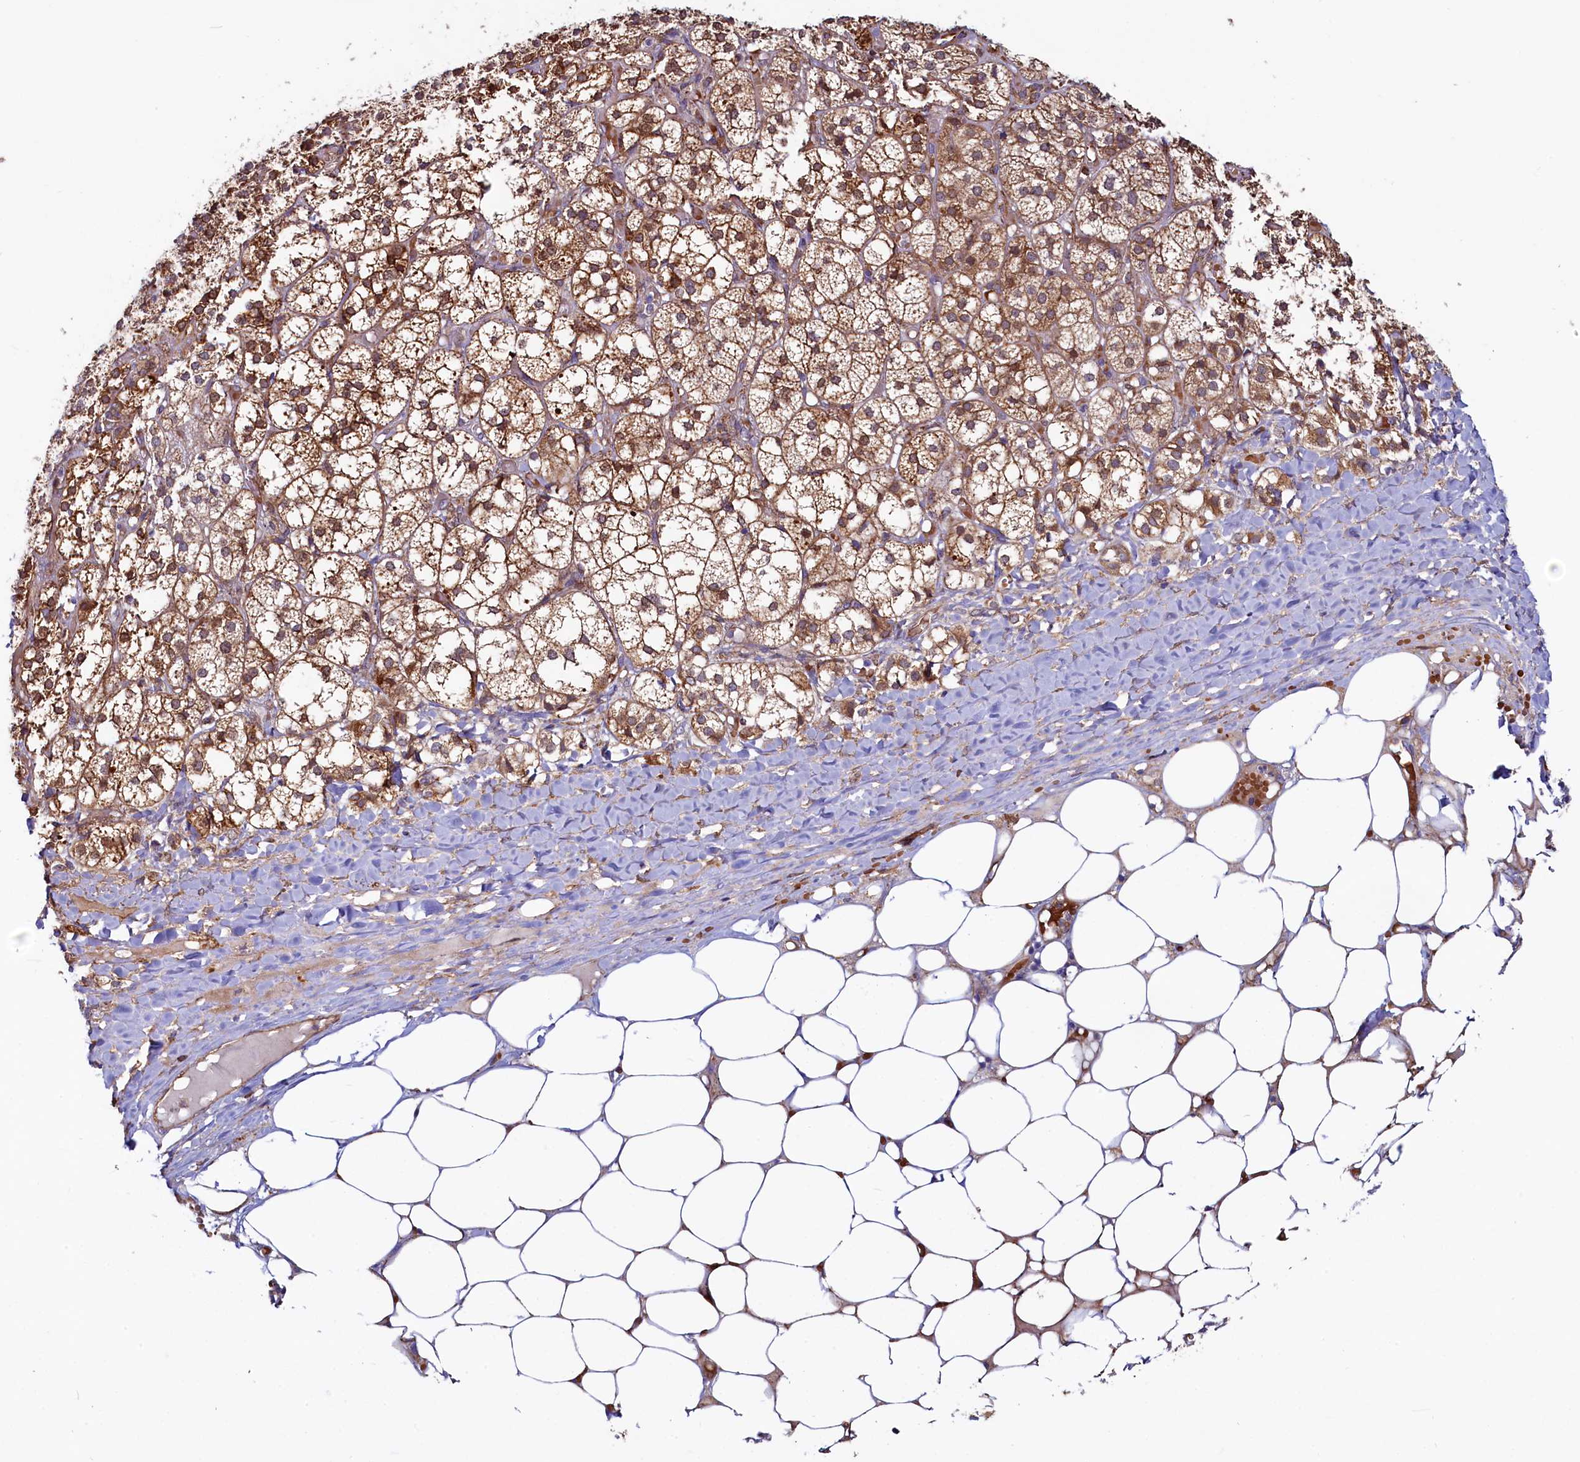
{"staining": {"intensity": "strong", "quantity": ">75%", "location": "cytoplasmic/membranous"}, "tissue": "adrenal gland", "cell_type": "Glandular cells", "image_type": "normal", "snomed": [{"axis": "morphology", "description": "Normal tissue, NOS"}, {"axis": "topography", "description": "Adrenal gland"}], "caption": "Adrenal gland stained with DAB IHC demonstrates high levels of strong cytoplasmic/membranous staining in about >75% of glandular cells. Immunohistochemistry (ihc) stains the protein in brown and the nuclei are stained blue.", "gene": "ASTE1", "patient": {"sex": "female", "age": 61}}